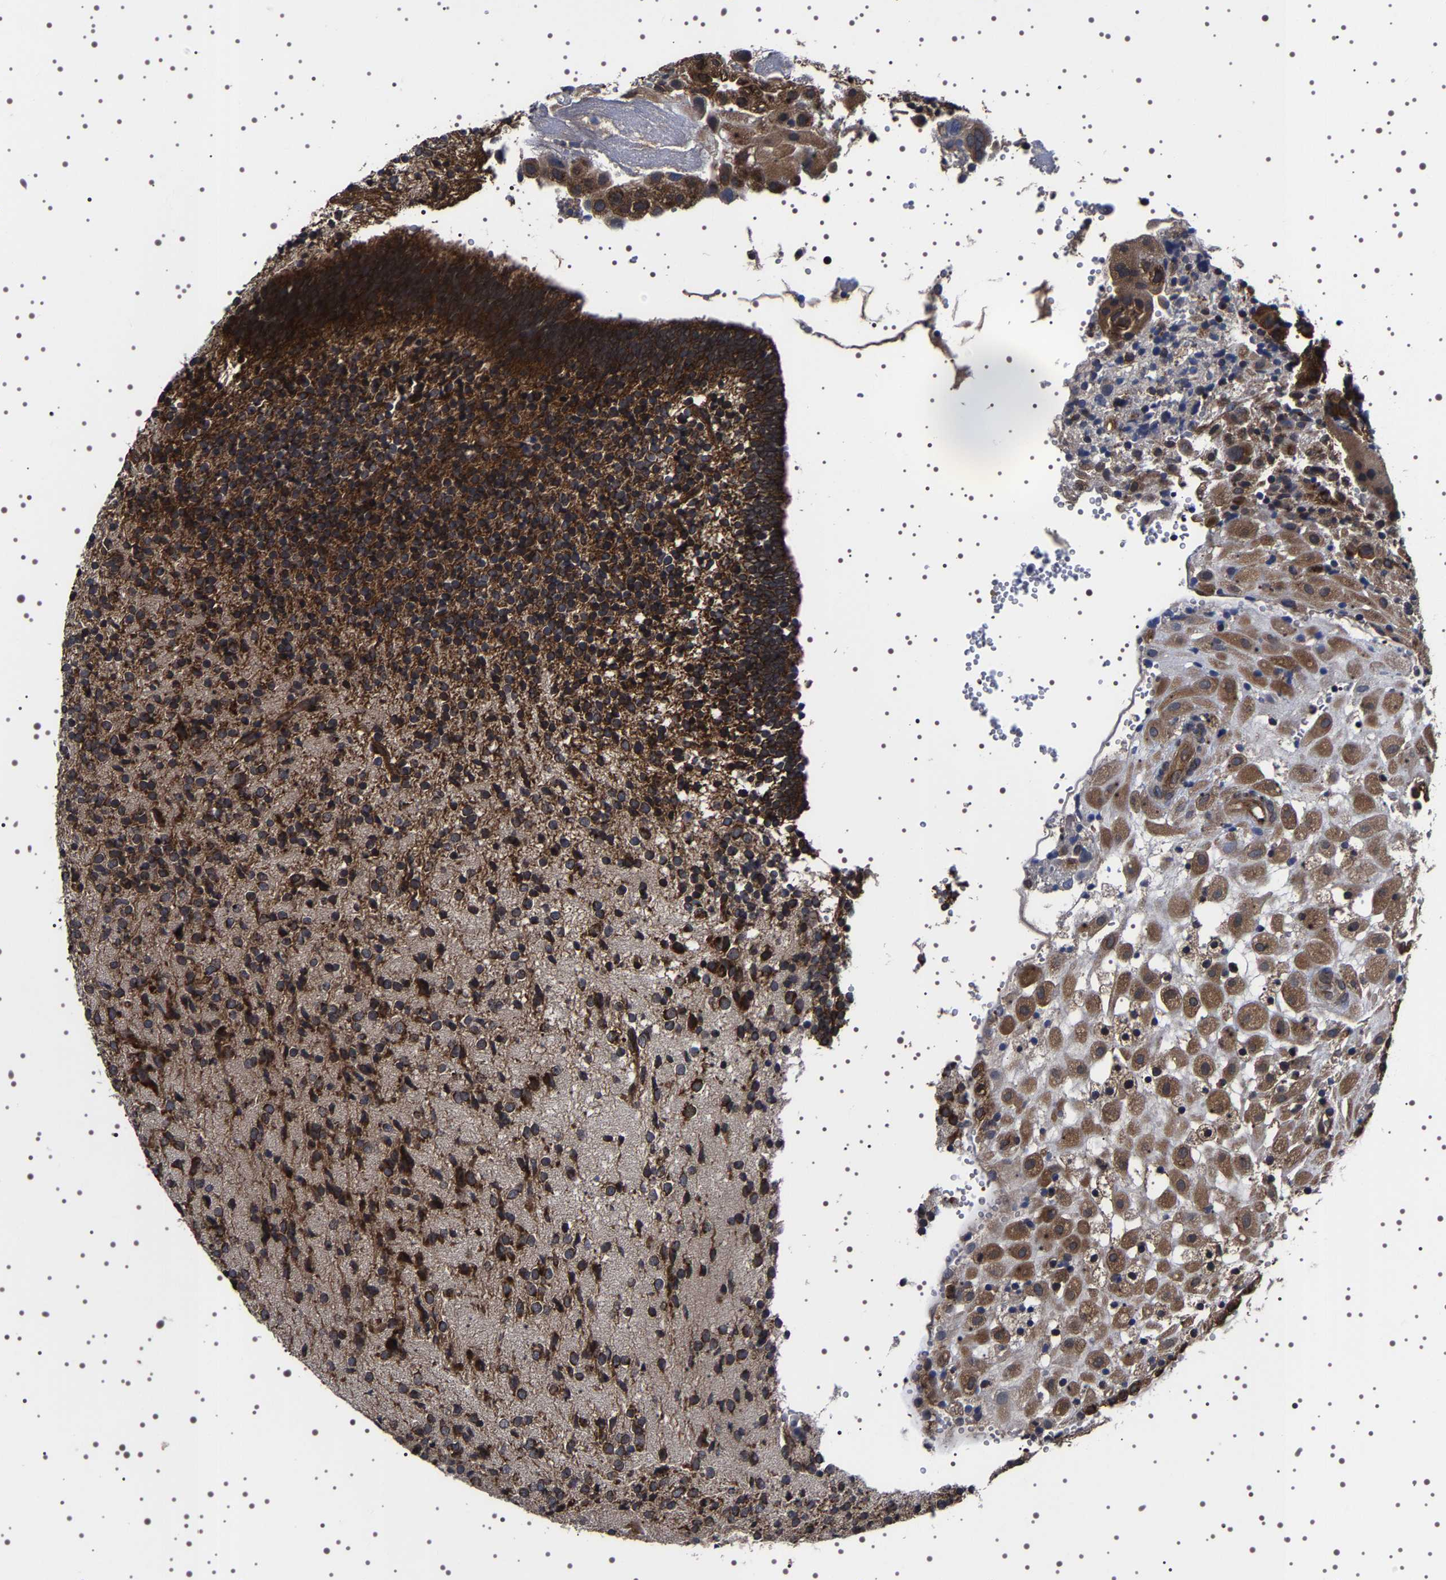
{"staining": {"intensity": "moderate", "quantity": ">75%", "location": "cytoplasmic/membranous"}, "tissue": "placenta", "cell_type": "Decidual cells", "image_type": "normal", "snomed": [{"axis": "morphology", "description": "Normal tissue, NOS"}, {"axis": "topography", "description": "Placenta"}], "caption": "Immunohistochemistry (IHC) of normal placenta demonstrates medium levels of moderate cytoplasmic/membranous expression in approximately >75% of decidual cells.", "gene": "DARS1", "patient": {"sex": "female", "age": 18}}